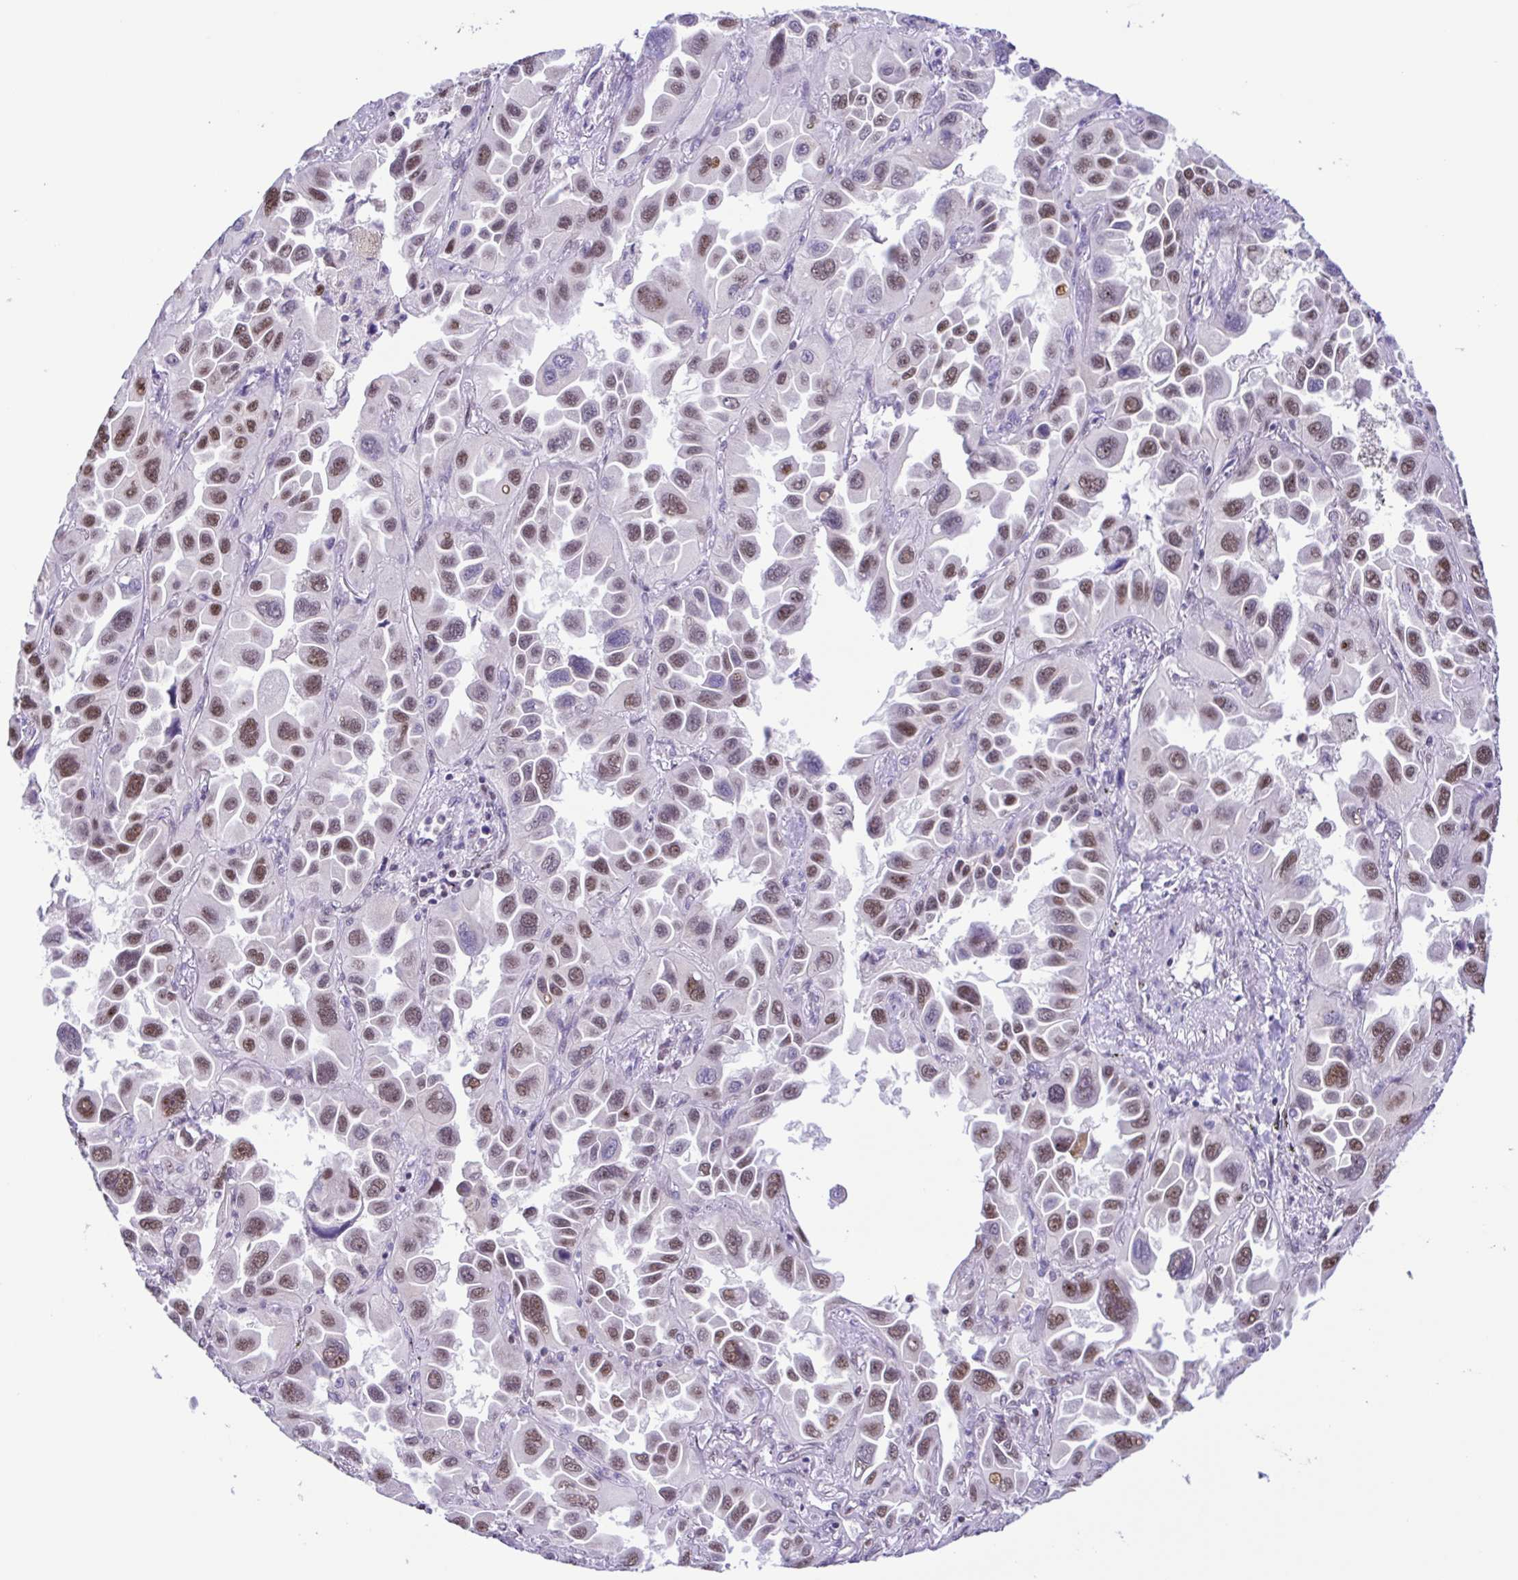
{"staining": {"intensity": "weak", "quantity": ">75%", "location": "nuclear"}, "tissue": "lung cancer", "cell_type": "Tumor cells", "image_type": "cancer", "snomed": [{"axis": "morphology", "description": "Adenocarcinoma, NOS"}, {"axis": "topography", "description": "Lung"}], "caption": "Immunohistochemical staining of human lung cancer demonstrates low levels of weak nuclear protein positivity in approximately >75% of tumor cells.", "gene": "TGM3", "patient": {"sex": "male", "age": 64}}